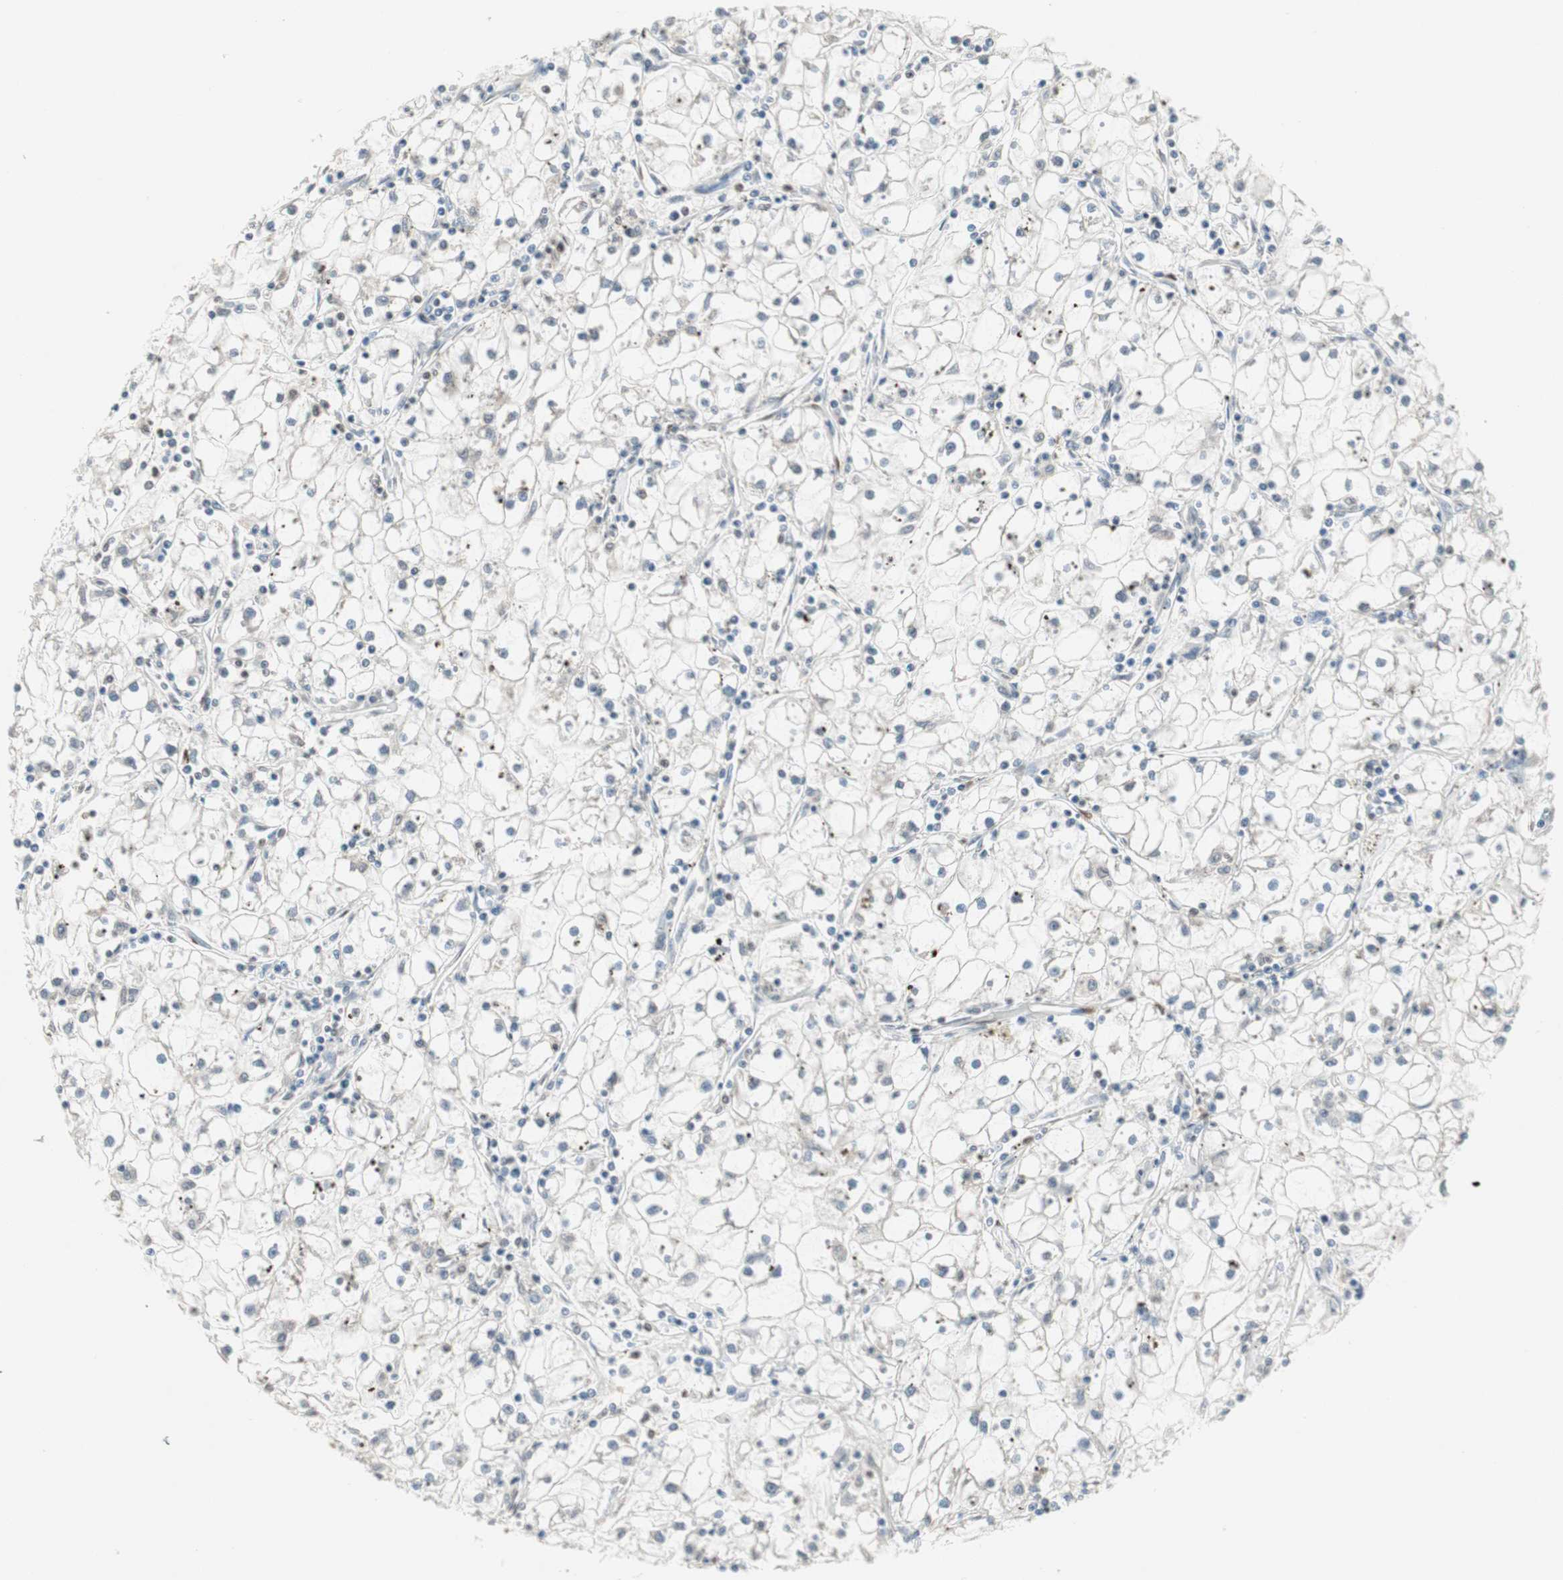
{"staining": {"intensity": "negative", "quantity": "none", "location": "none"}, "tissue": "renal cancer", "cell_type": "Tumor cells", "image_type": "cancer", "snomed": [{"axis": "morphology", "description": "Adenocarcinoma, NOS"}, {"axis": "topography", "description": "Kidney"}], "caption": "The micrograph reveals no staining of tumor cells in adenocarcinoma (renal).", "gene": "PRELID1", "patient": {"sex": "male", "age": 56}}